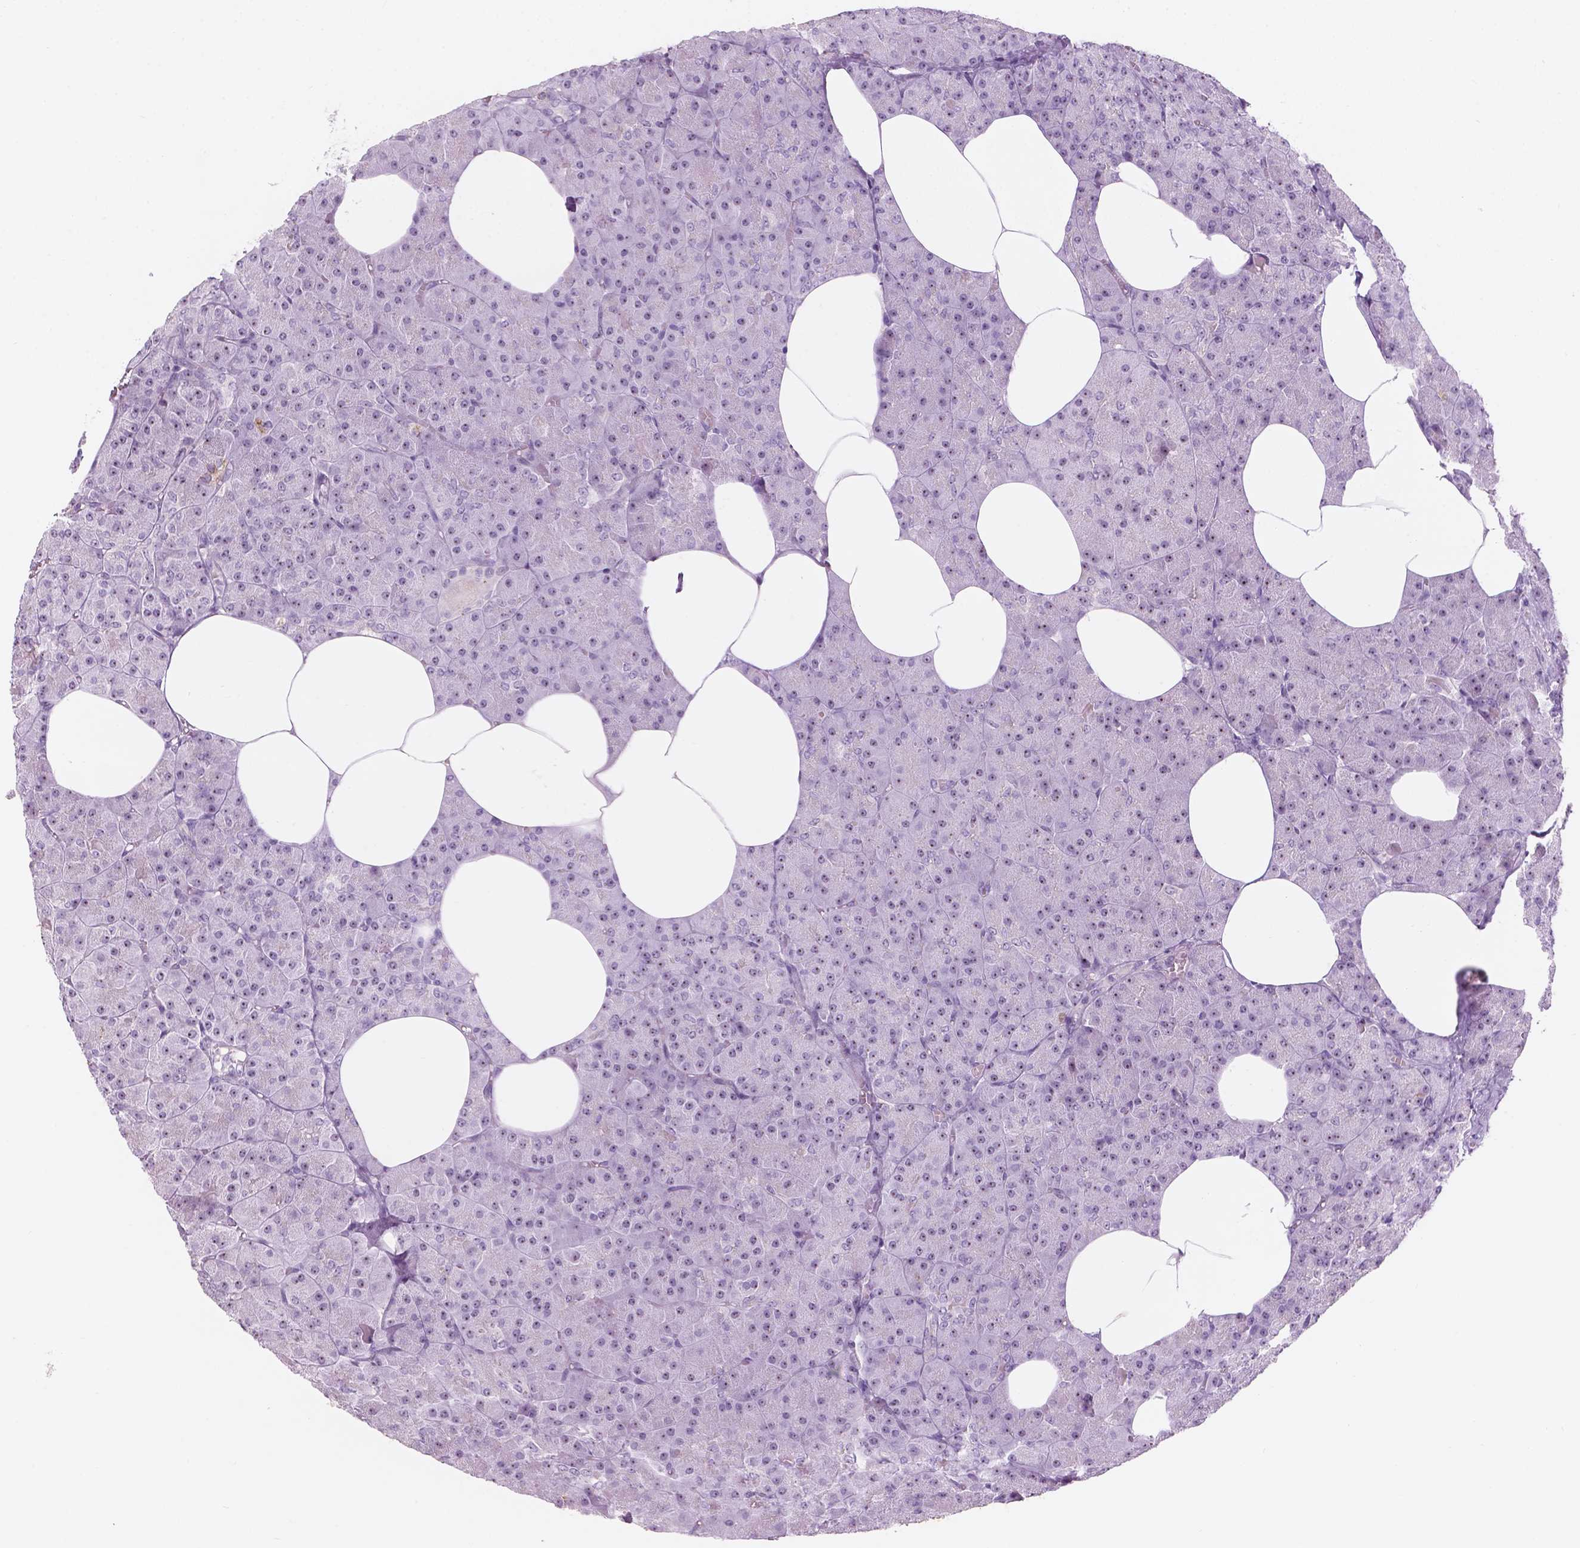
{"staining": {"intensity": "moderate", "quantity": "25%-75%", "location": "nuclear"}, "tissue": "pancreas", "cell_type": "Exocrine glandular cells", "image_type": "normal", "snomed": [{"axis": "morphology", "description": "Normal tissue, NOS"}, {"axis": "topography", "description": "Pancreas"}], "caption": "Immunohistochemical staining of benign pancreas reveals medium levels of moderate nuclear positivity in about 25%-75% of exocrine glandular cells. Immunohistochemistry stains the protein of interest in brown and the nuclei are stained blue.", "gene": "ZNF853", "patient": {"sex": "female", "age": 45}}